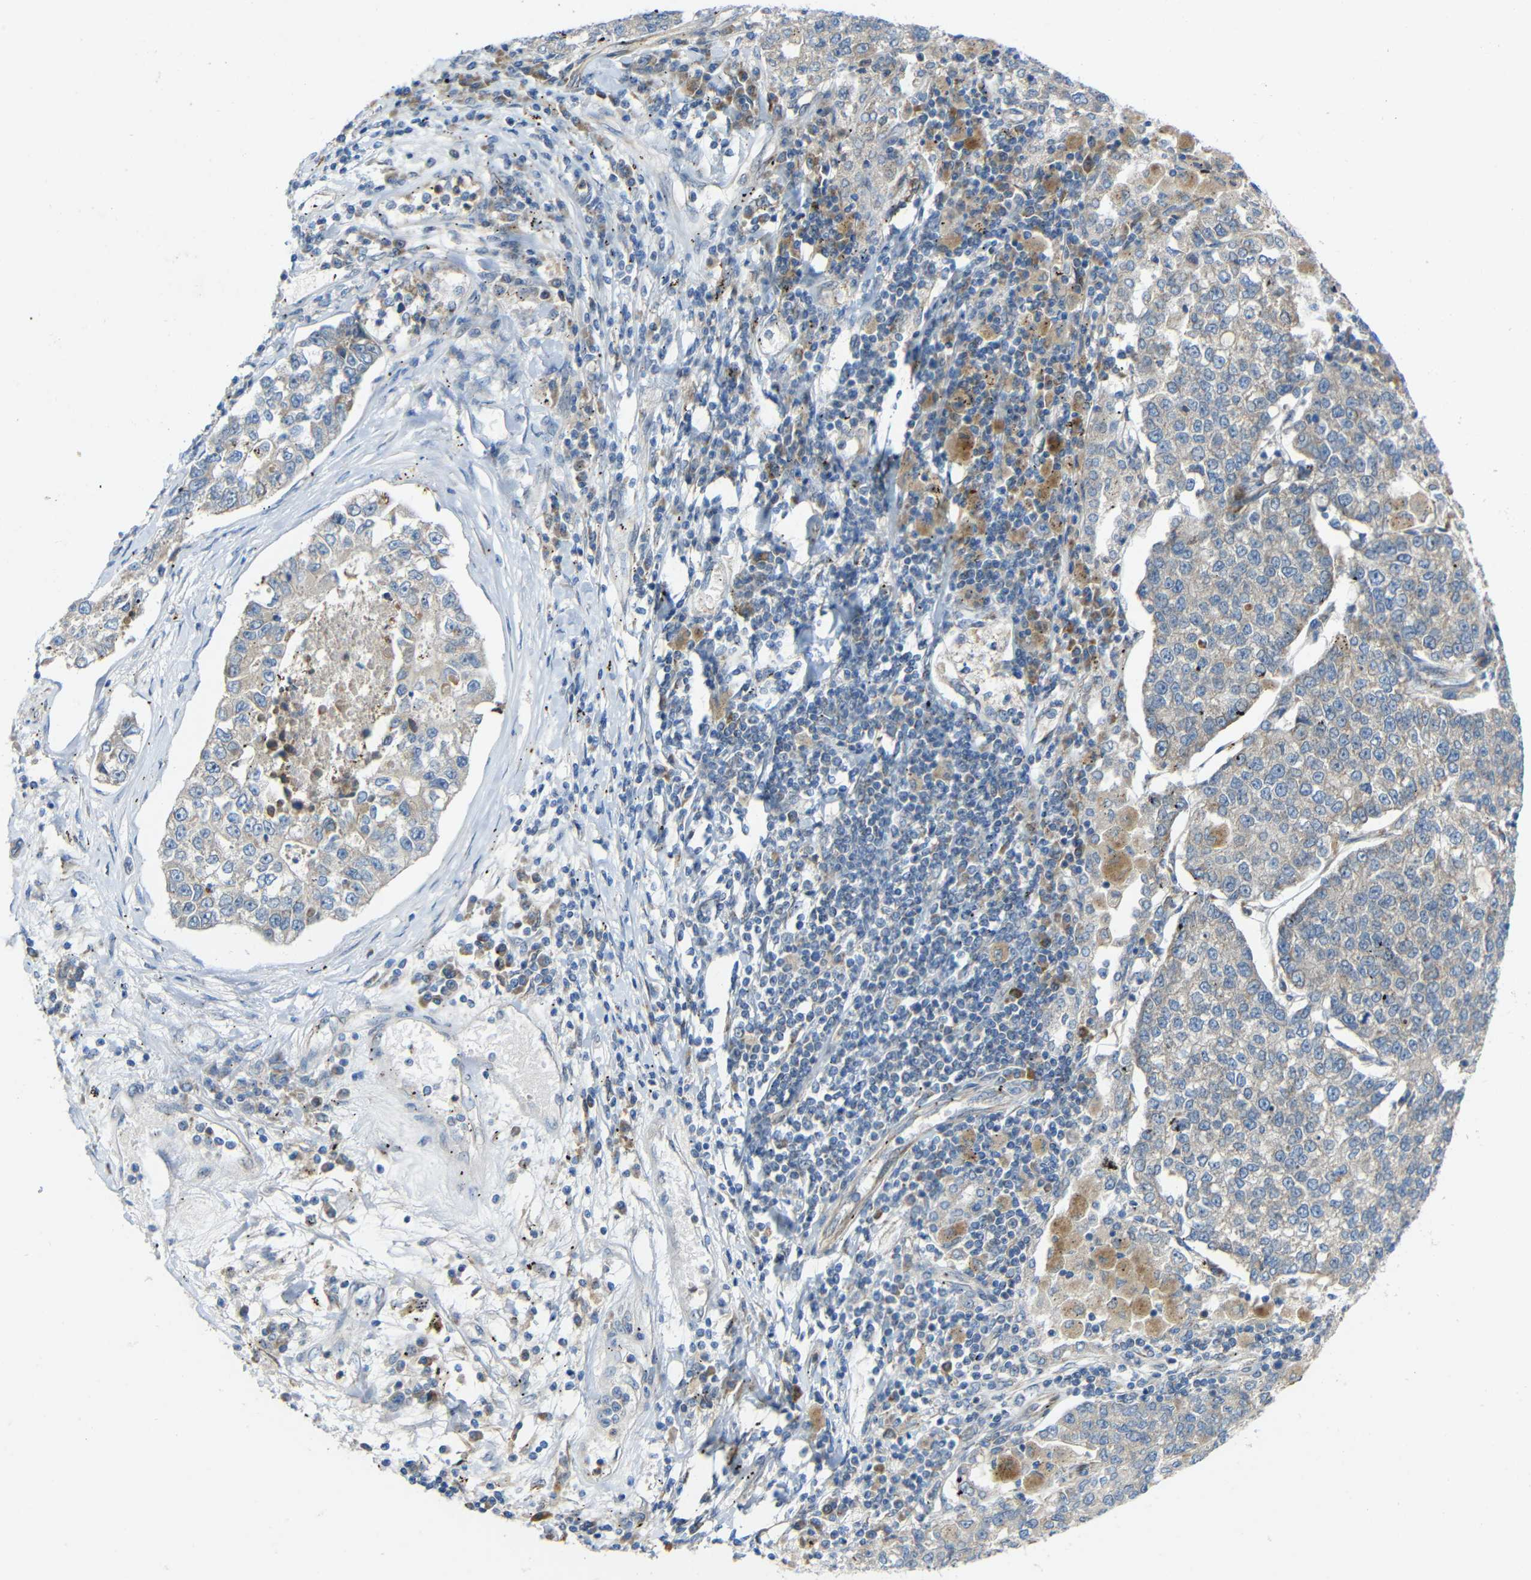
{"staining": {"intensity": "negative", "quantity": "none", "location": "none"}, "tissue": "lung cancer", "cell_type": "Tumor cells", "image_type": "cancer", "snomed": [{"axis": "morphology", "description": "Adenocarcinoma, NOS"}, {"axis": "topography", "description": "Lung"}], "caption": "An image of adenocarcinoma (lung) stained for a protein demonstrates no brown staining in tumor cells. (DAB immunohistochemistry, high magnification).", "gene": "TMEM25", "patient": {"sex": "male", "age": 49}}